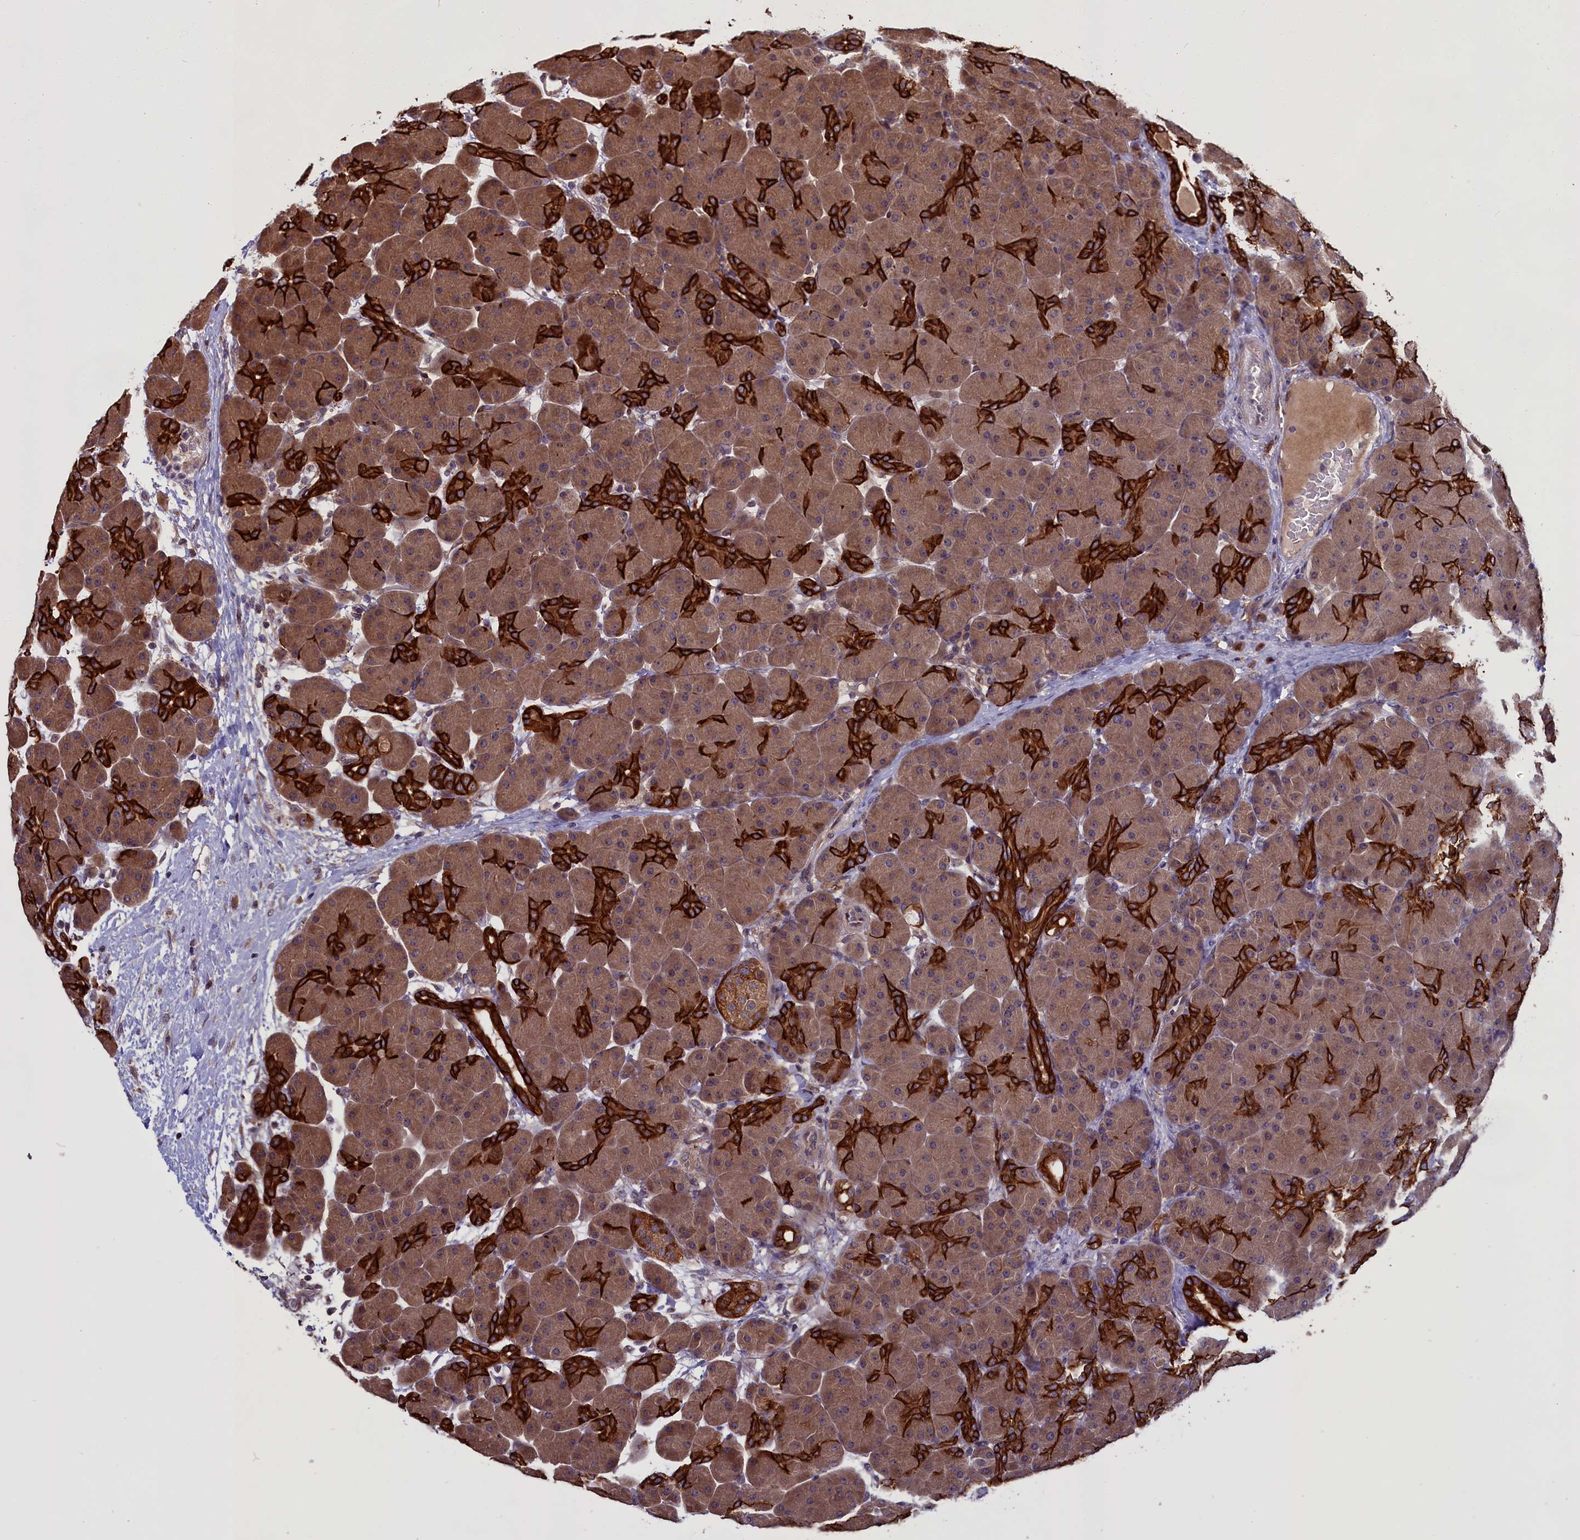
{"staining": {"intensity": "strong", "quantity": "25%-75%", "location": "cytoplasmic/membranous"}, "tissue": "pancreas", "cell_type": "Exocrine glandular cells", "image_type": "normal", "snomed": [{"axis": "morphology", "description": "Normal tissue, NOS"}, {"axis": "topography", "description": "Pancreas"}], "caption": "Brown immunohistochemical staining in normal pancreas reveals strong cytoplasmic/membranous positivity in about 25%-75% of exocrine glandular cells.", "gene": "DENND1B", "patient": {"sex": "male", "age": 66}}